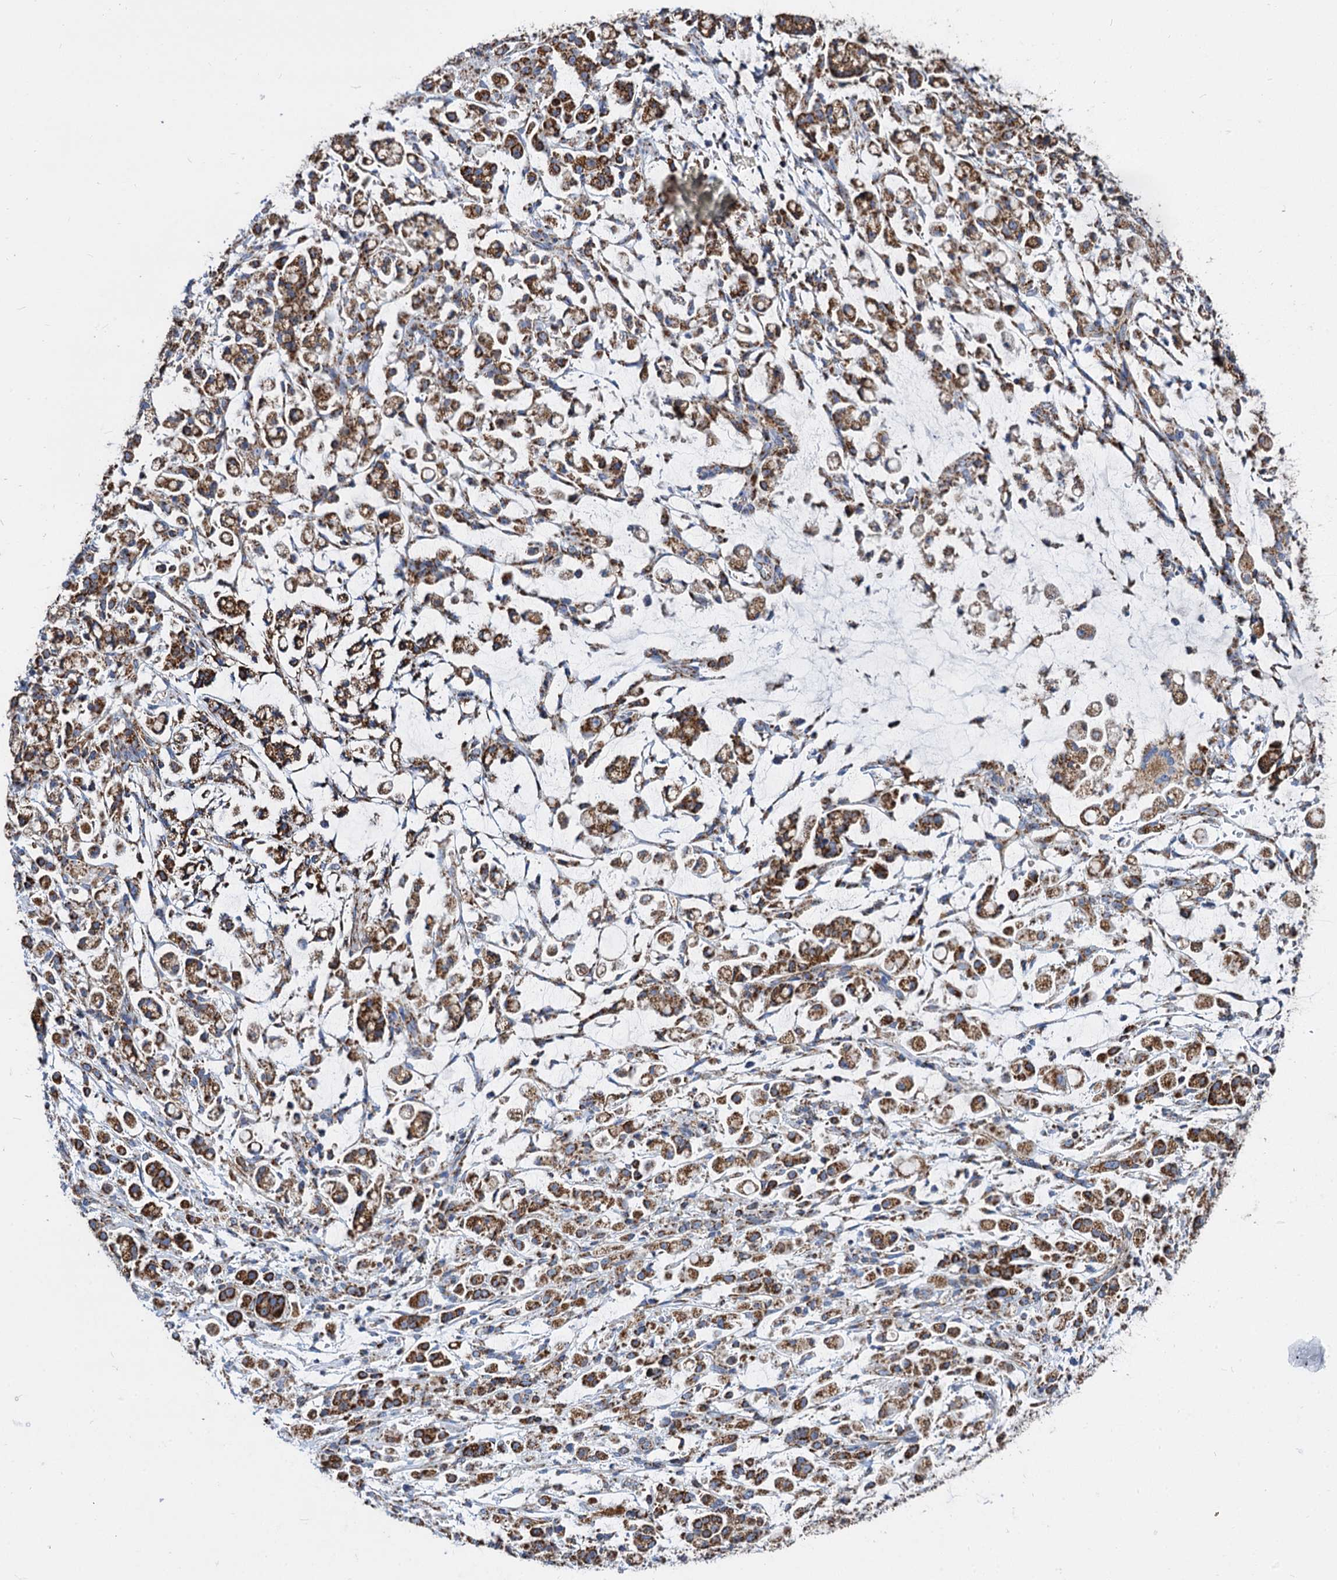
{"staining": {"intensity": "strong", "quantity": ">75%", "location": "cytoplasmic/membranous"}, "tissue": "stomach cancer", "cell_type": "Tumor cells", "image_type": "cancer", "snomed": [{"axis": "morphology", "description": "Adenocarcinoma, NOS"}, {"axis": "topography", "description": "Stomach"}], "caption": "A histopathology image of human stomach cancer (adenocarcinoma) stained for a protein displays strong cytoplasmic/membranous brown staining in tumor cells. (Brightfield microscopy of DAB IHC at high magnification).", "gene": "TIMM10", "patient": {"sex": "female", "age": 60}}